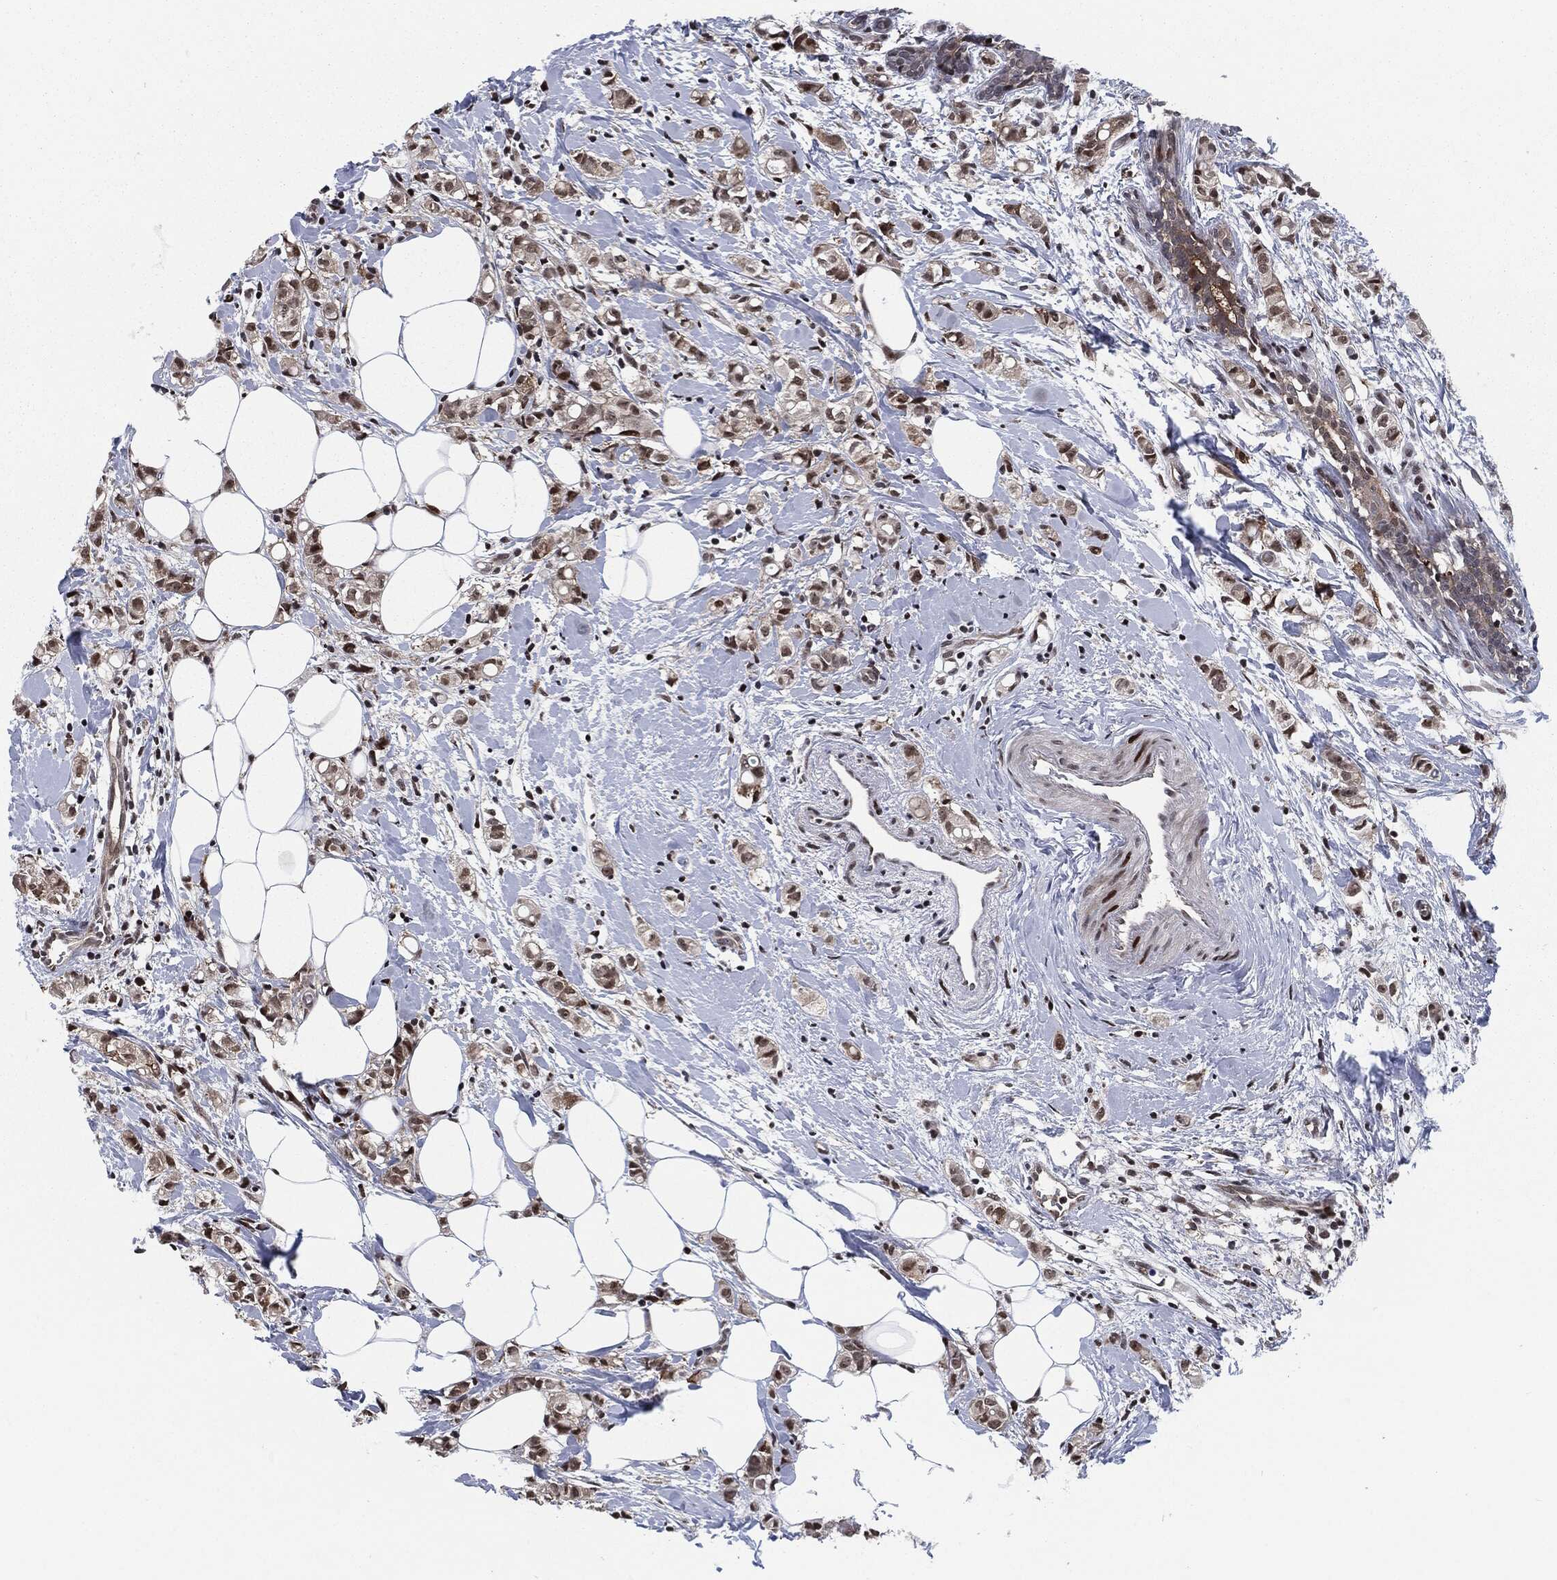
{"staining": {"intensity": "strong", "quantity": "25%-75%", "location": "nuclear"}, "tissue": "breast cancer", "cell_type": "Tumor cells", "image_type": "cancer", "snomed": [{"axis": "morphology", "description": "Normal tissue, NOS"}, {"axis": "morphology", "description": "Duct carcinoma"}, {"axis": "topography", "description": "Breast"}], "caption": "Brown immunohistochemical staining in human invasive ductal carcinoma (breast) reveals strong nuclear staining in about 25%-75% of tumor cells.", "gene": "AKT2", "patient": {"sex": "female", "age": 44}}